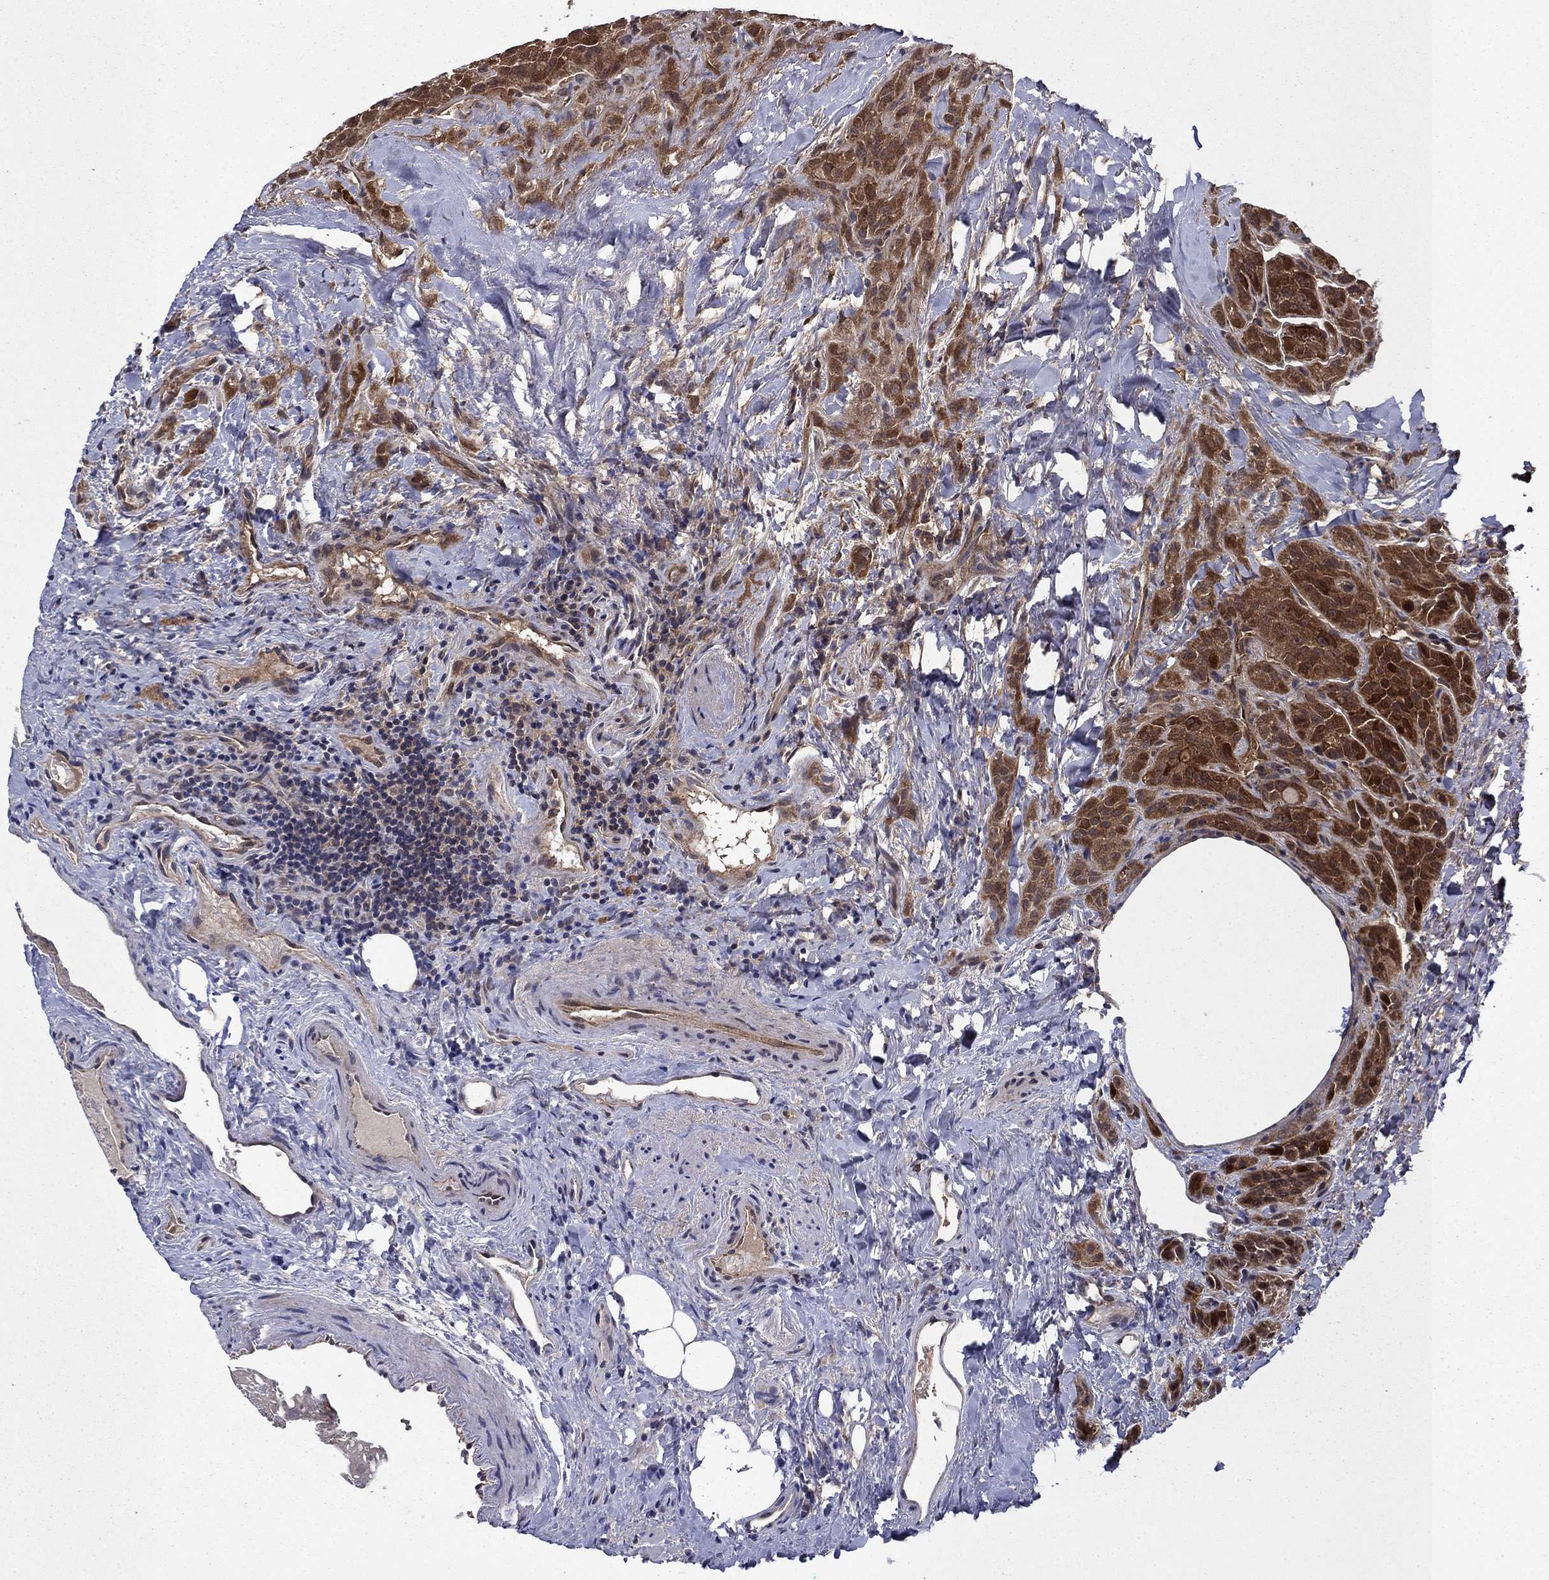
{"staining": {"intensity": "strong", "quantity": ">75%", "location": "cytoplasmic/membranous"}, "tissue": "thyroid cancer", "cell_type": "Tumor cells", "image_type": "cancer", "snomed": [{"axis": "morphology", "description": "Papillary adenocarcinoma, NOS"}, {"axis": "topography", "description": "Thyroid gland"}], "caption": "Papillary adenocarcinoma (thyroid) stained with a protein marker demonstrates strong staining in tumor cells.", "gene": "TPMT", "patient": {"sex": "female", "age": 45}}